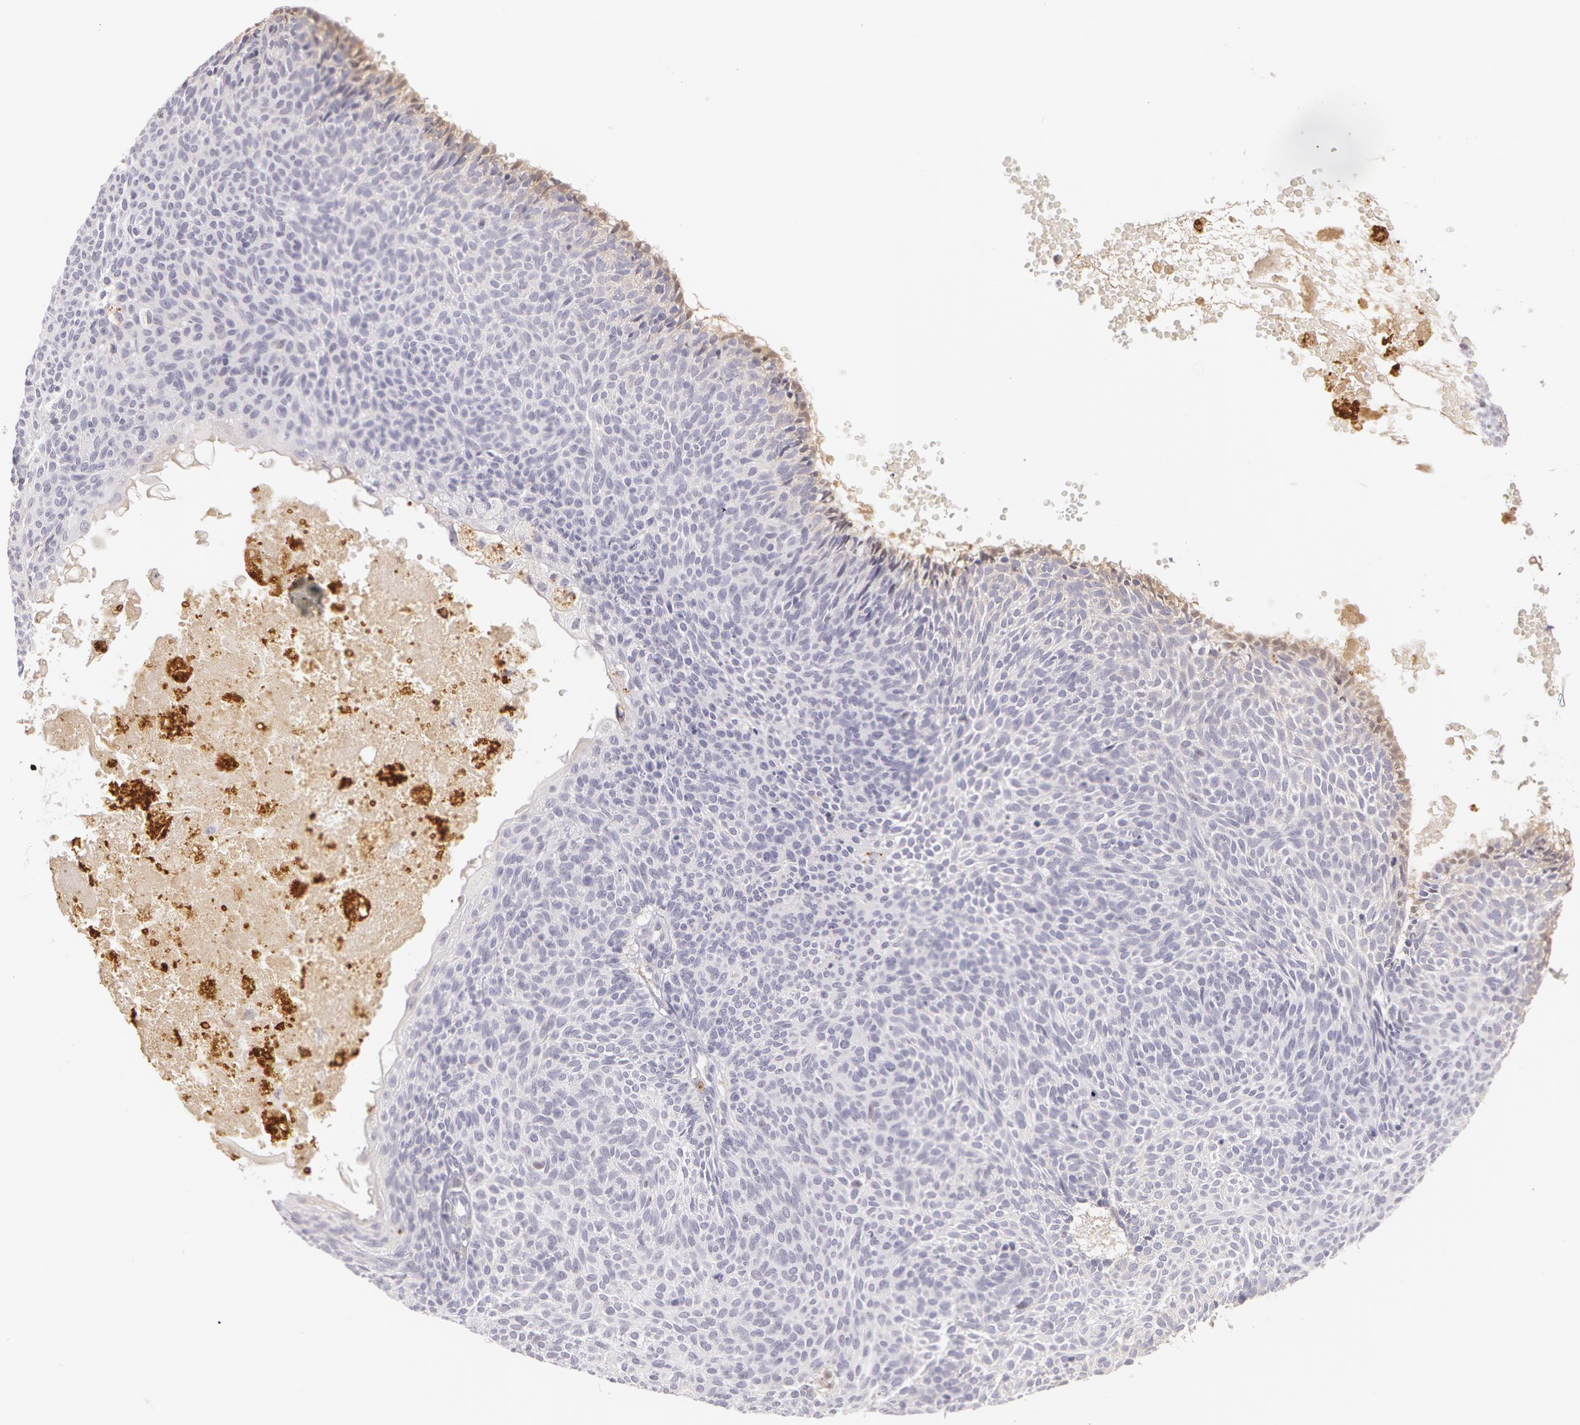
{"staining": {"intensity": "negative", "quantity": "none", "location": "none"}, "tissue": "skin cancer", "cell_type": "Tumor cells", "image_type": "cancer", "snomed": [{"axis": "morphology", "description": "Basal cell carcinoma"}, {"axis": "topography", "description": "Skin"}], "caption": "Tumor cells show no significant protein staining in basal cell carcinoma (skin).", "gene": "LBP", "patient": {"sex": "male", "age": 84}}